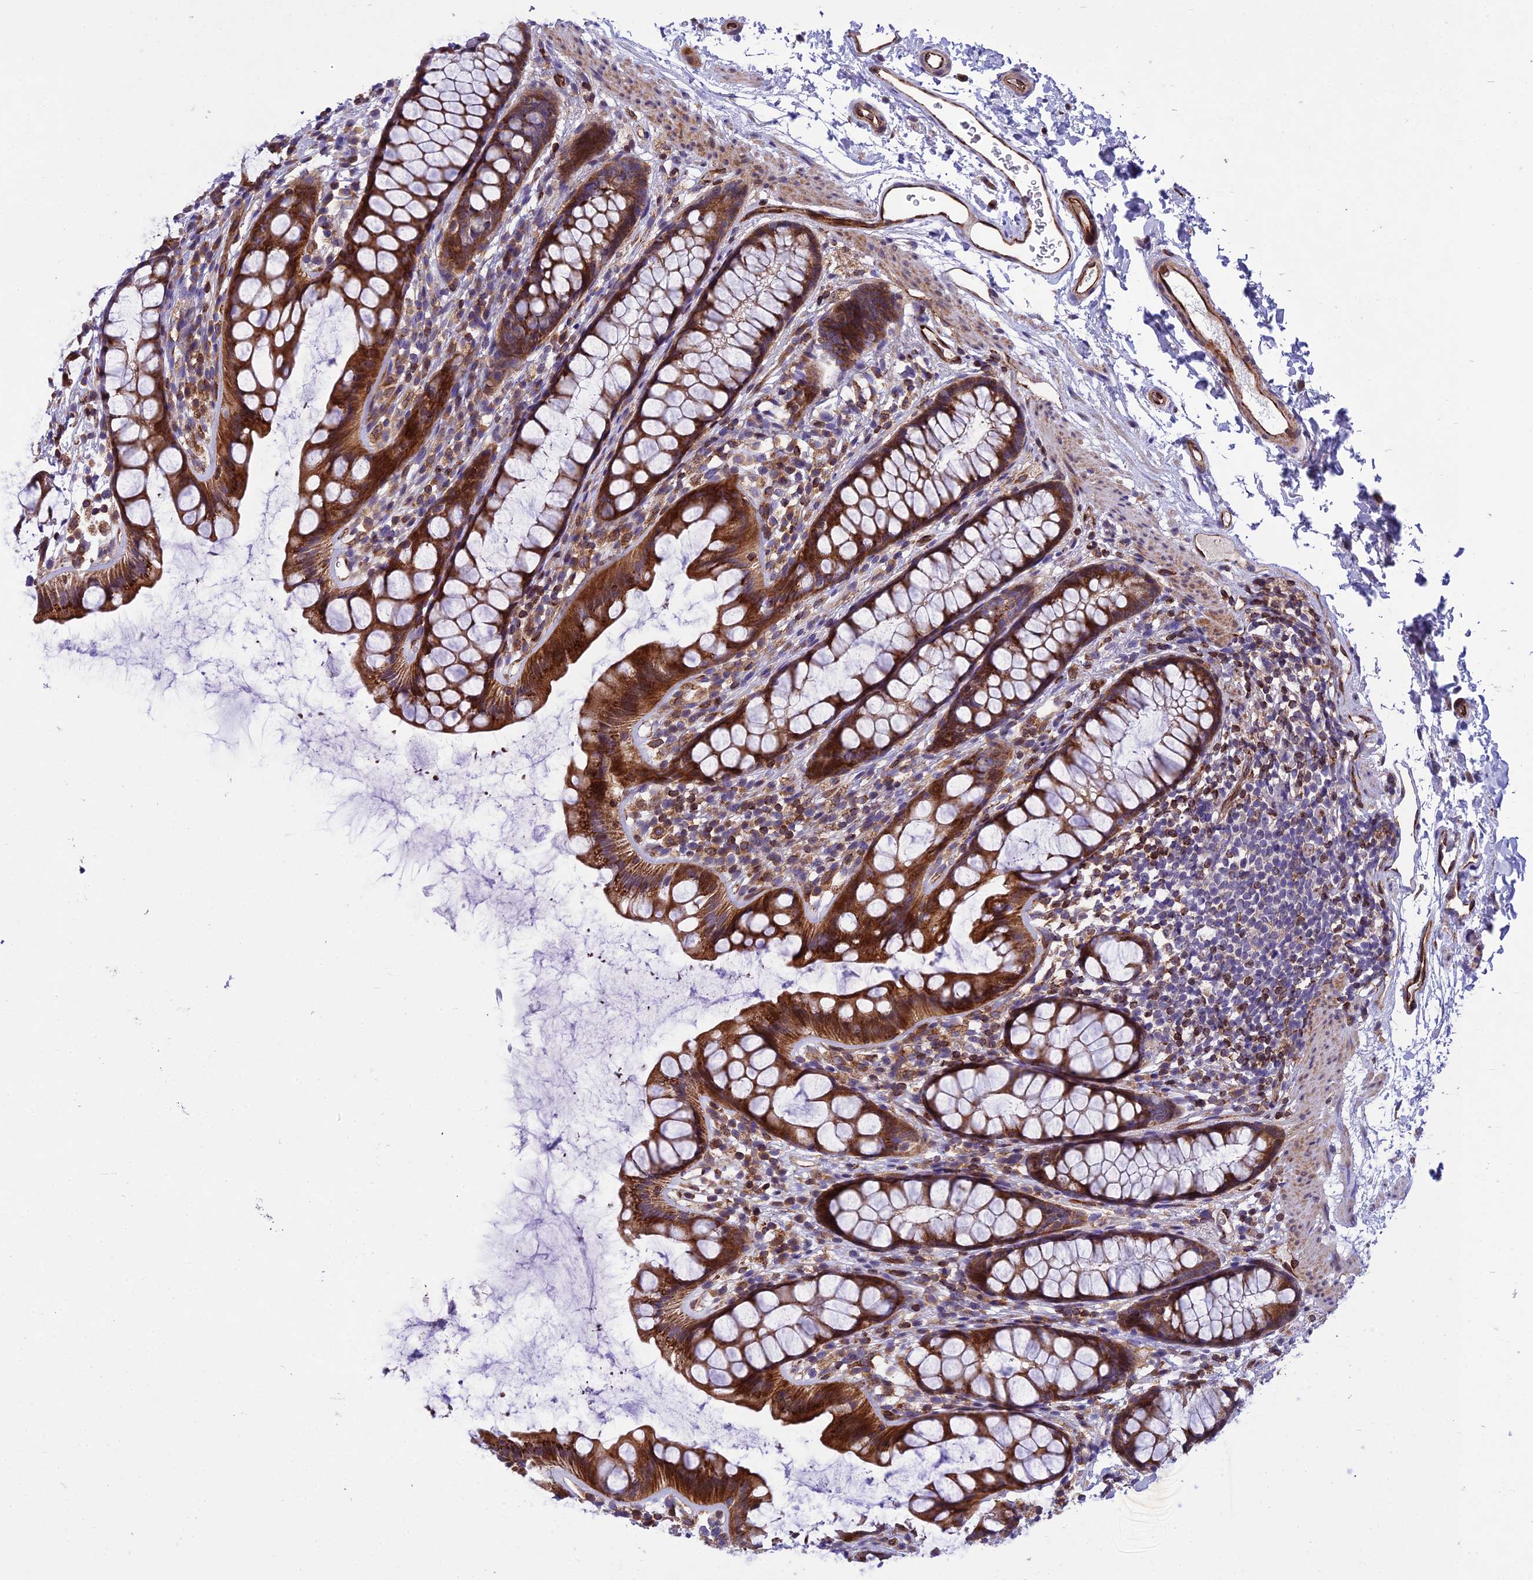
{"staining": {"intensity": "strong", "quantity": ">75%", "location": "cytoplasmic/membranous"}, "tissue": "rectum", "cell_type": "Glandular cells", "image_type": "normal", "snomed": [{"axis": "morphology", "description": "Normal tissue, NOS"}, {"axis": "topography", "description": "Rectum"}], "caption": "Rectum stained with DAB IHC reveals high levels of strong cytoplasmic/membranous staining in approximately >75% of glandular cells.", "gene": "GIMAP1", "patient": {"sex": "female", "age": 65}}